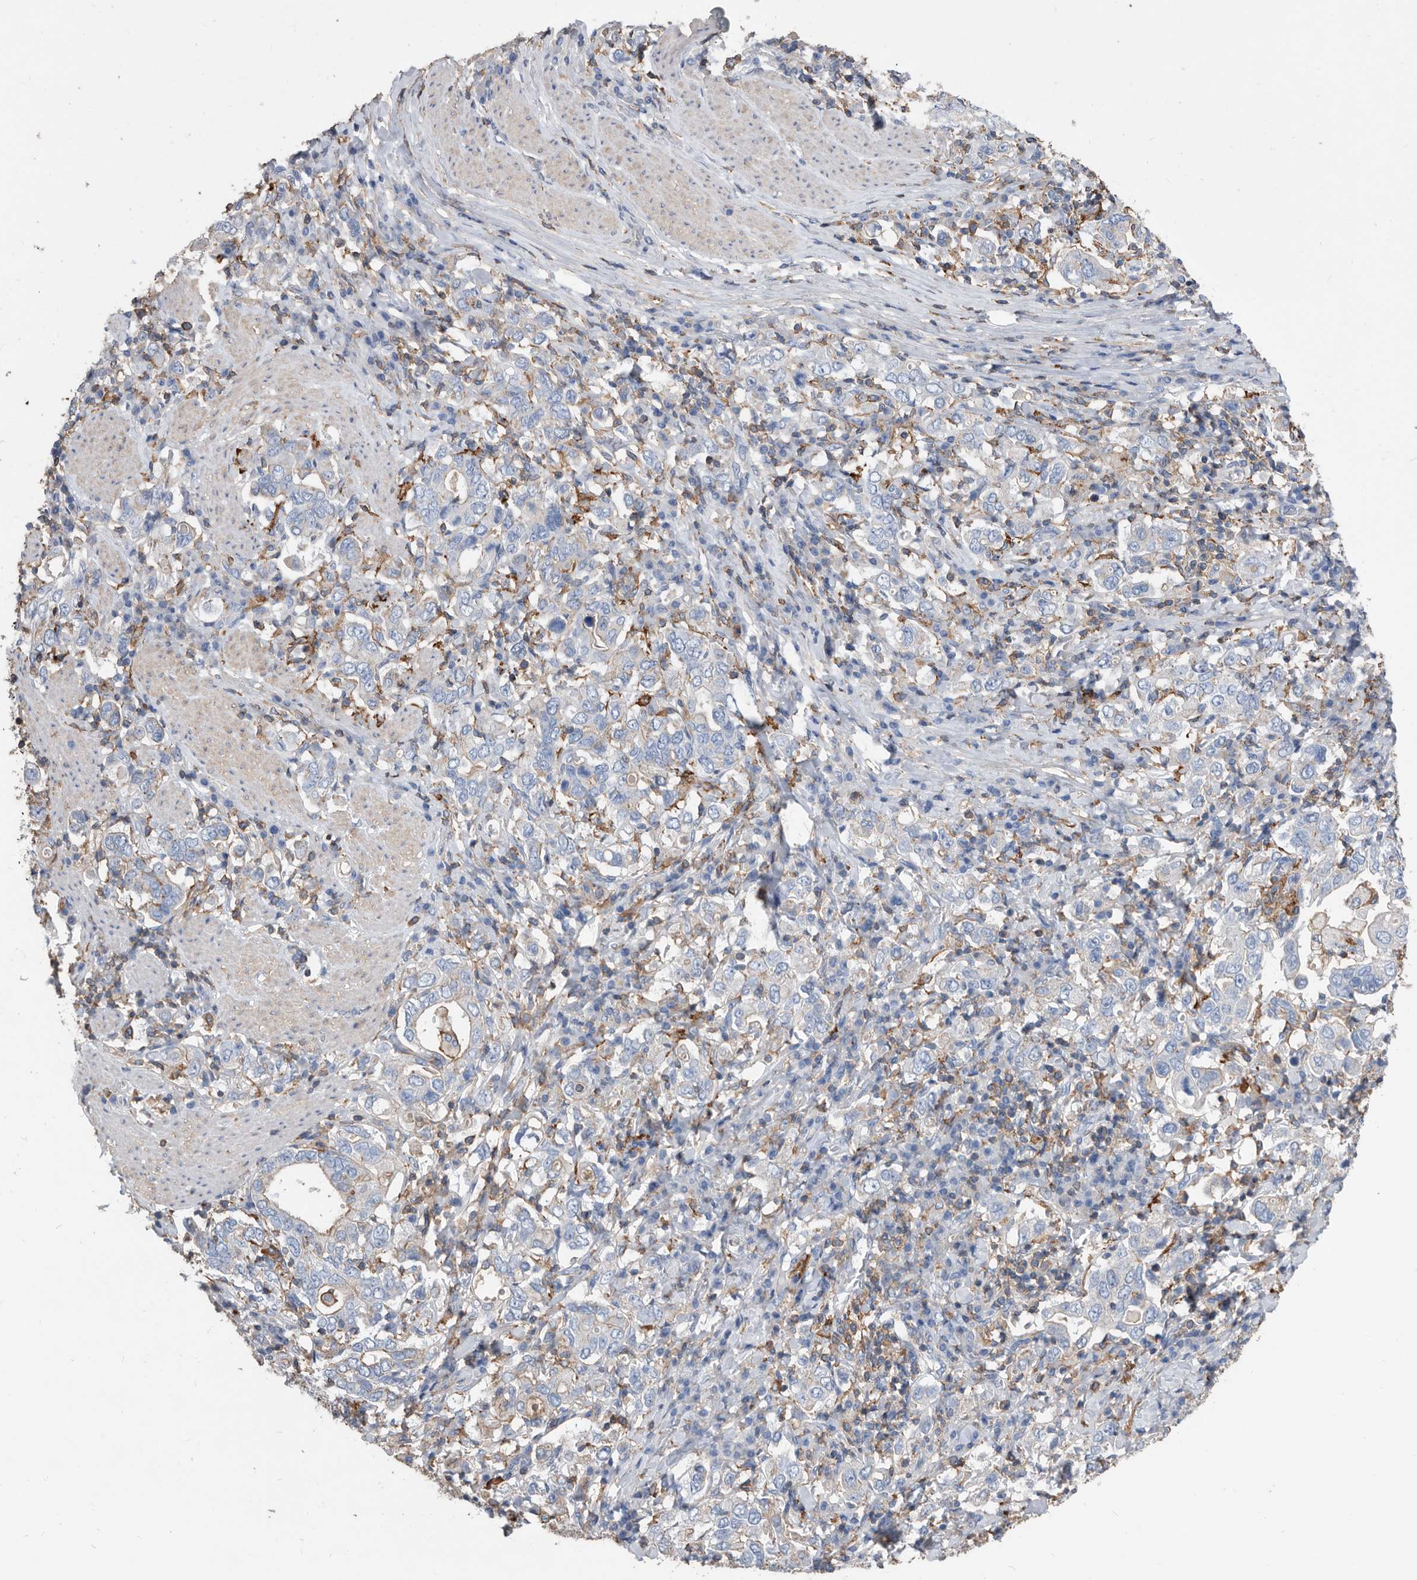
{"staining": {"intensity": "negative", "quantity": "none", "location": "none"}, "tissue": "stomach cancer", "cell_type": "Tumor cells", "image_type": "cancer", "snomed": [{"axis": "morphology", "description": "Adenocarcinoma, NOS"}, {"axis": "topography", "description": "Stomach, upper"}], "caption": "Immunohistochemistry of stomach cancer displays no staining in tumor cells. Brightfield microscopy of immunohistochemistry stained with DAB (brown) and hematoxylin (blue), captured at high magnification.", "gene": "MS4A4A", "patient": {"sex": "male", "age": 62}}